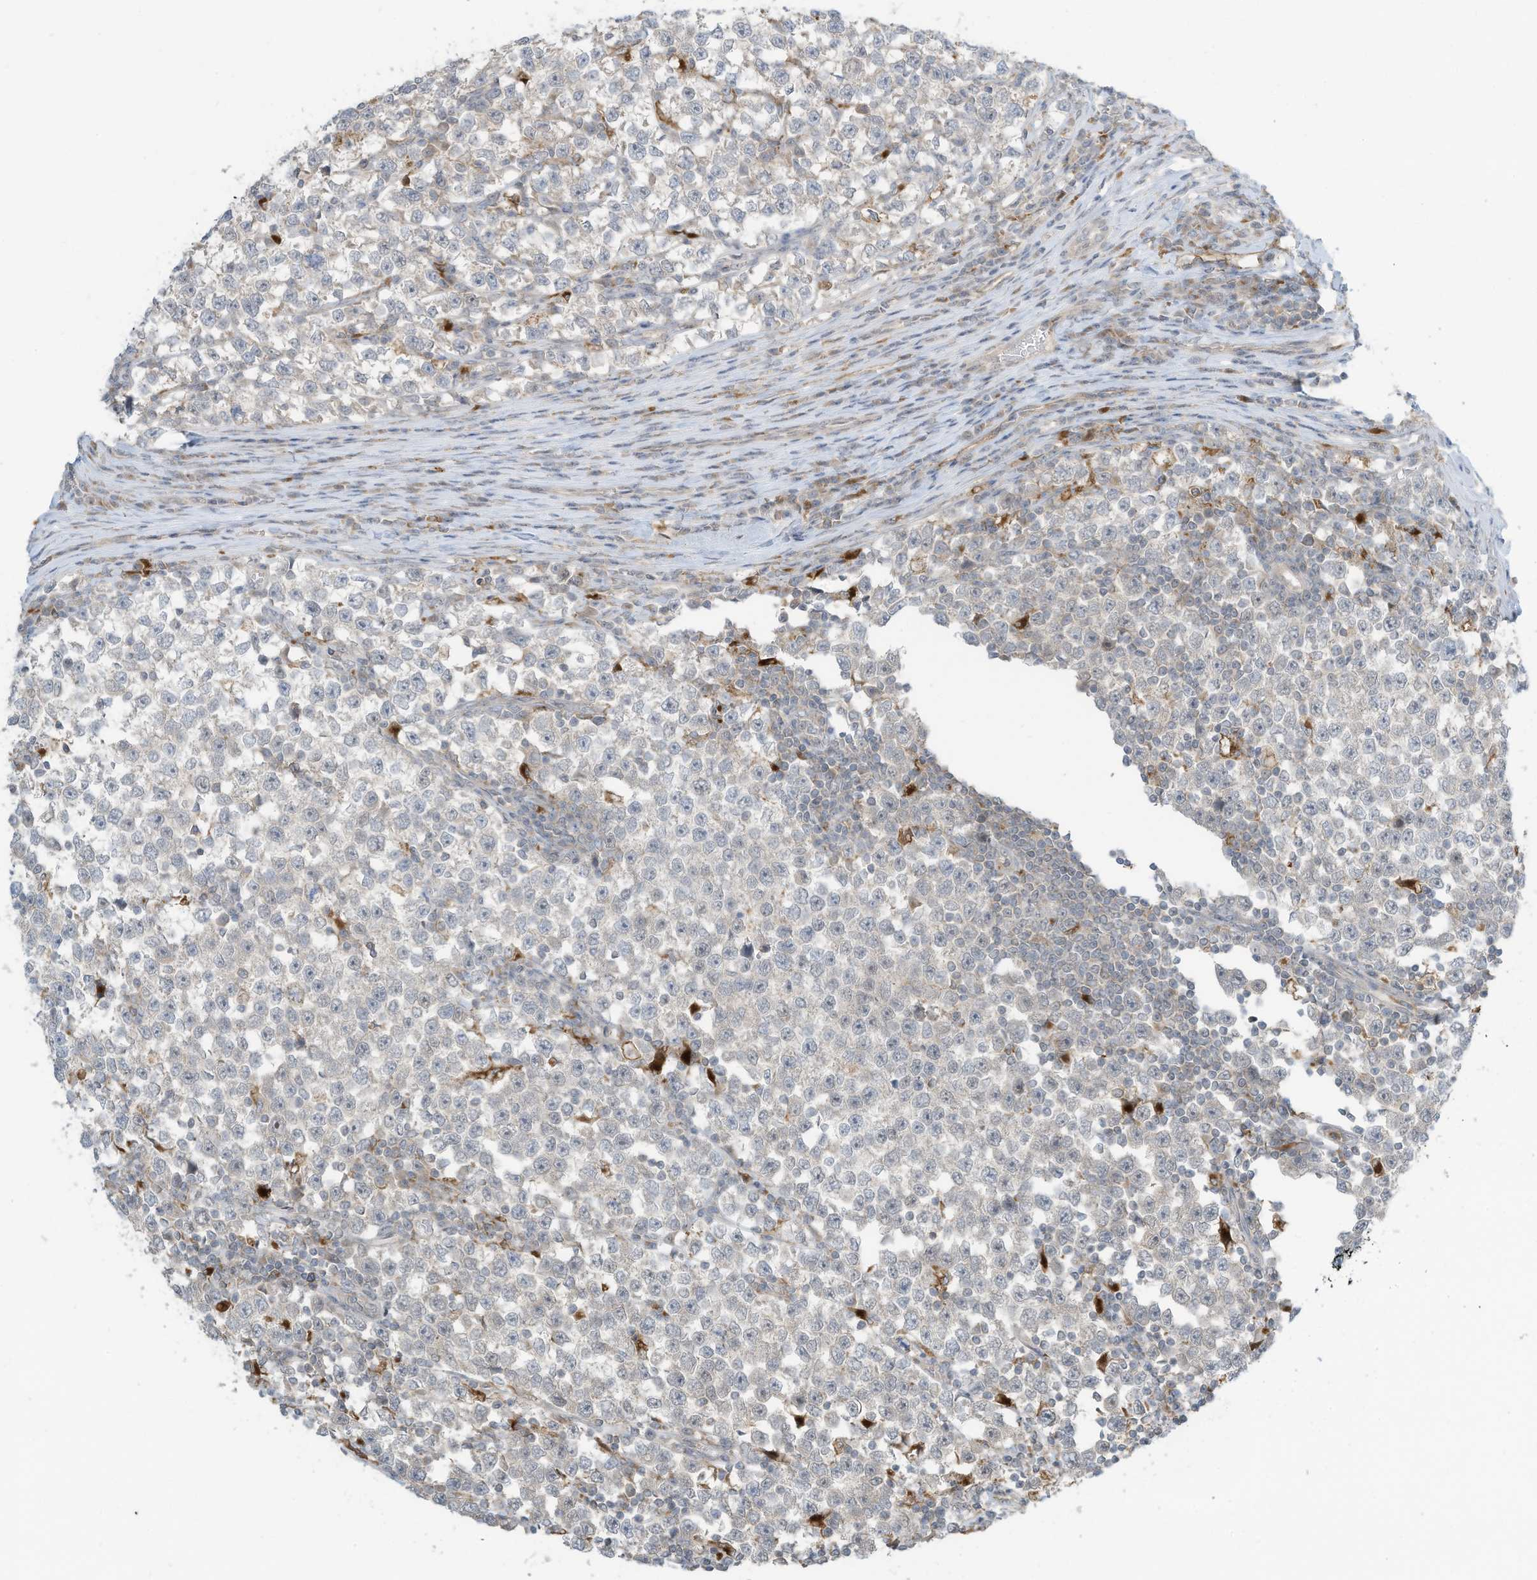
{"staining": {"intensity": "negative", "quantity": "none", "location": "none"}, "tissue": "testis cancer", "cell_type": "Tumor cells", "image_type": "cancer", "snomed": [{"axis": "morphology", "description": "Normal tissue, NOS"}, {"axis": "morphology", "description": "Seminoma, NOS"}, {"axis": "topography", "description": "Testis"}], "caption": "IHC of testis seminoma displays no staining in tumor cells. (Brightfield microscopy of DAB (3,3'-diaminobenzidine) immunohistochemistry at high magnification).", "gene": "DZIP3", "patient": {"sex": "male", "age": 43}}